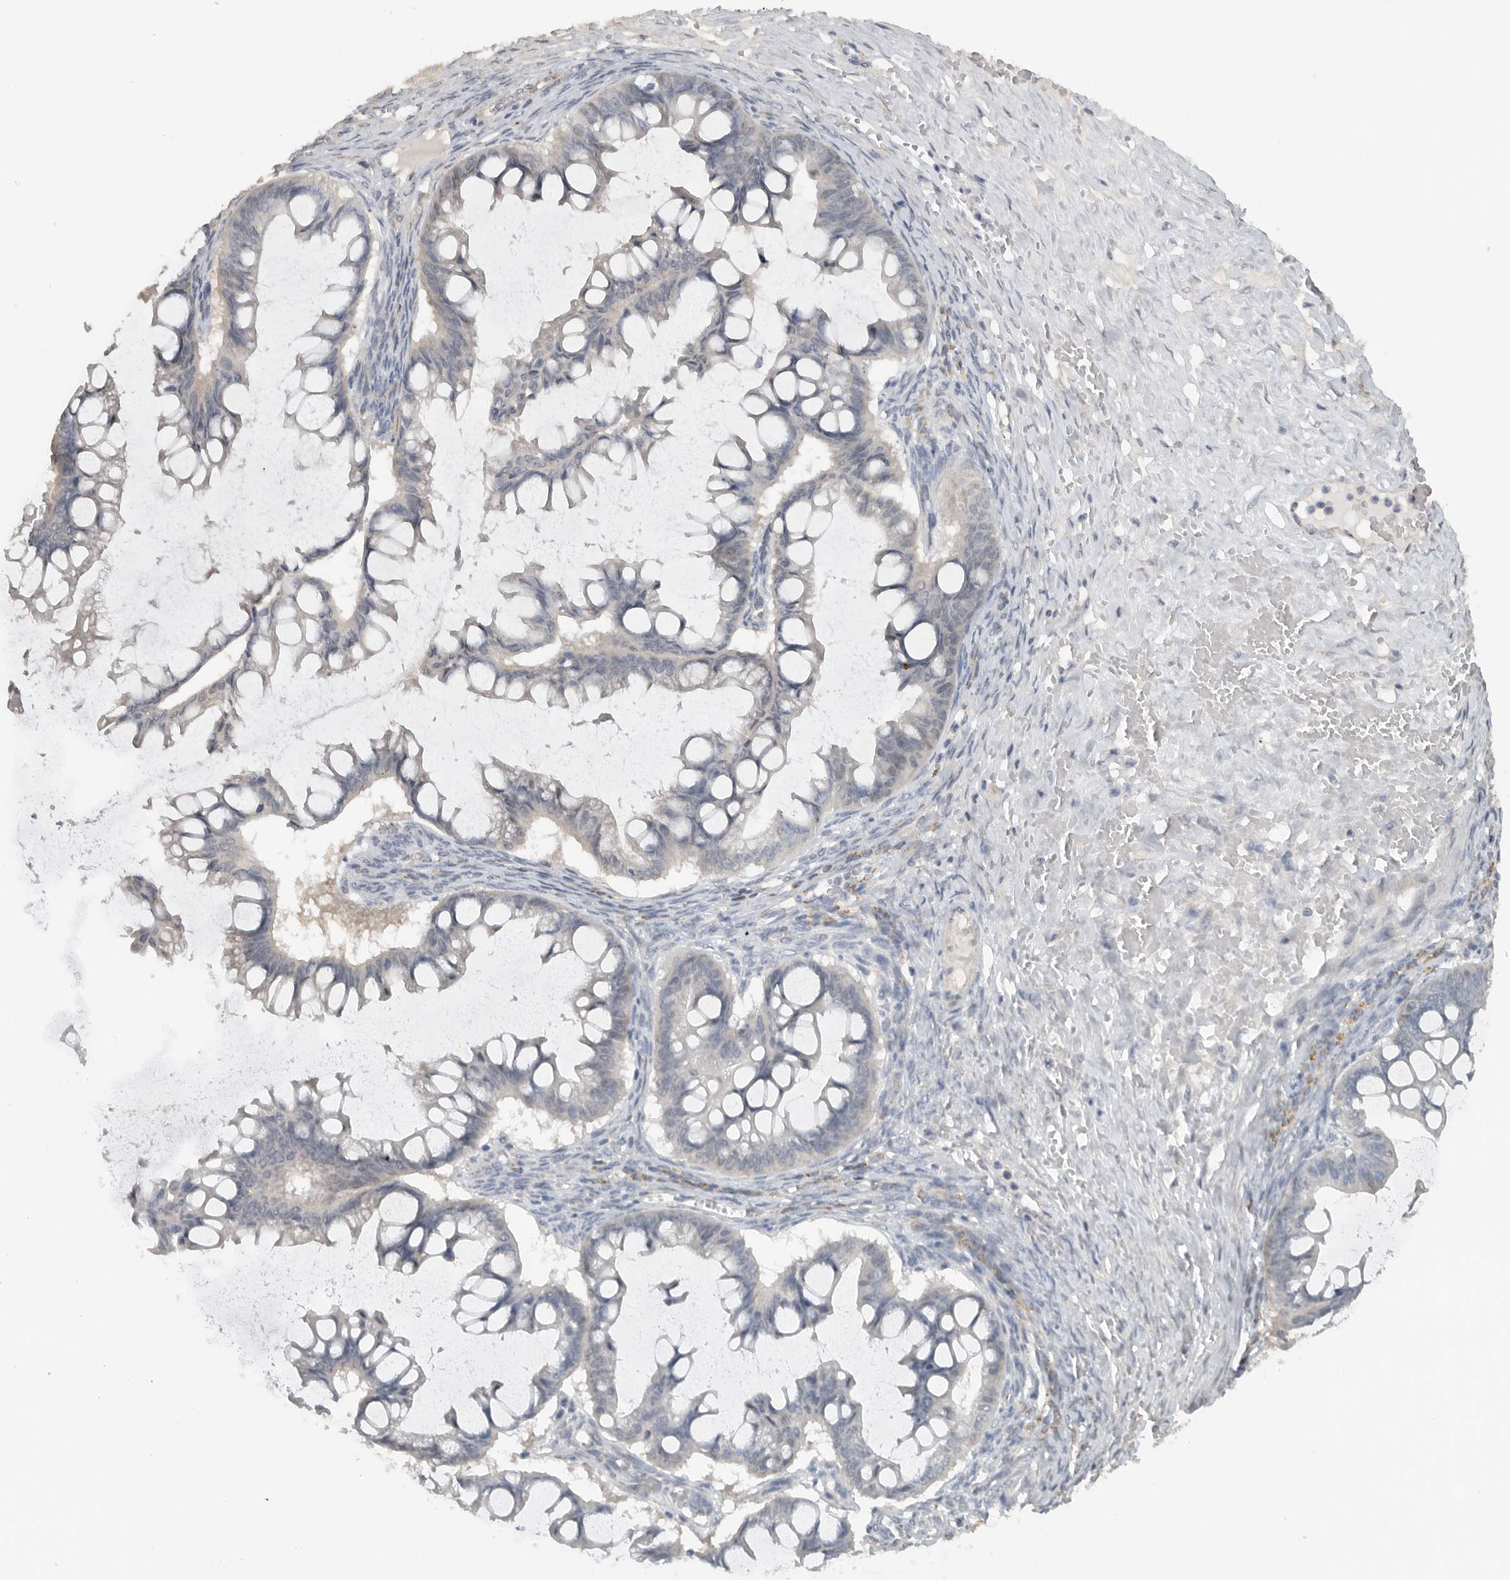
{"staining": {"intensity": "negative", "quantity": "none", "location": "none"}, "tissue": "ovarian cancer", "cell_type": "Tumor cells", "image_type": "cancer", "snomed": [{"axis": "morphology", "description": "Cystadenocarcinoma, mucinous, NOS"}, {"axis": "topography", "description": "Ovary"}], "caption": "The photomicrograph reveals no significant expression in tumor cells of ovarian cancer.", "gene": "DYRK2", "patient": {"sex": "female", "age": 73}}